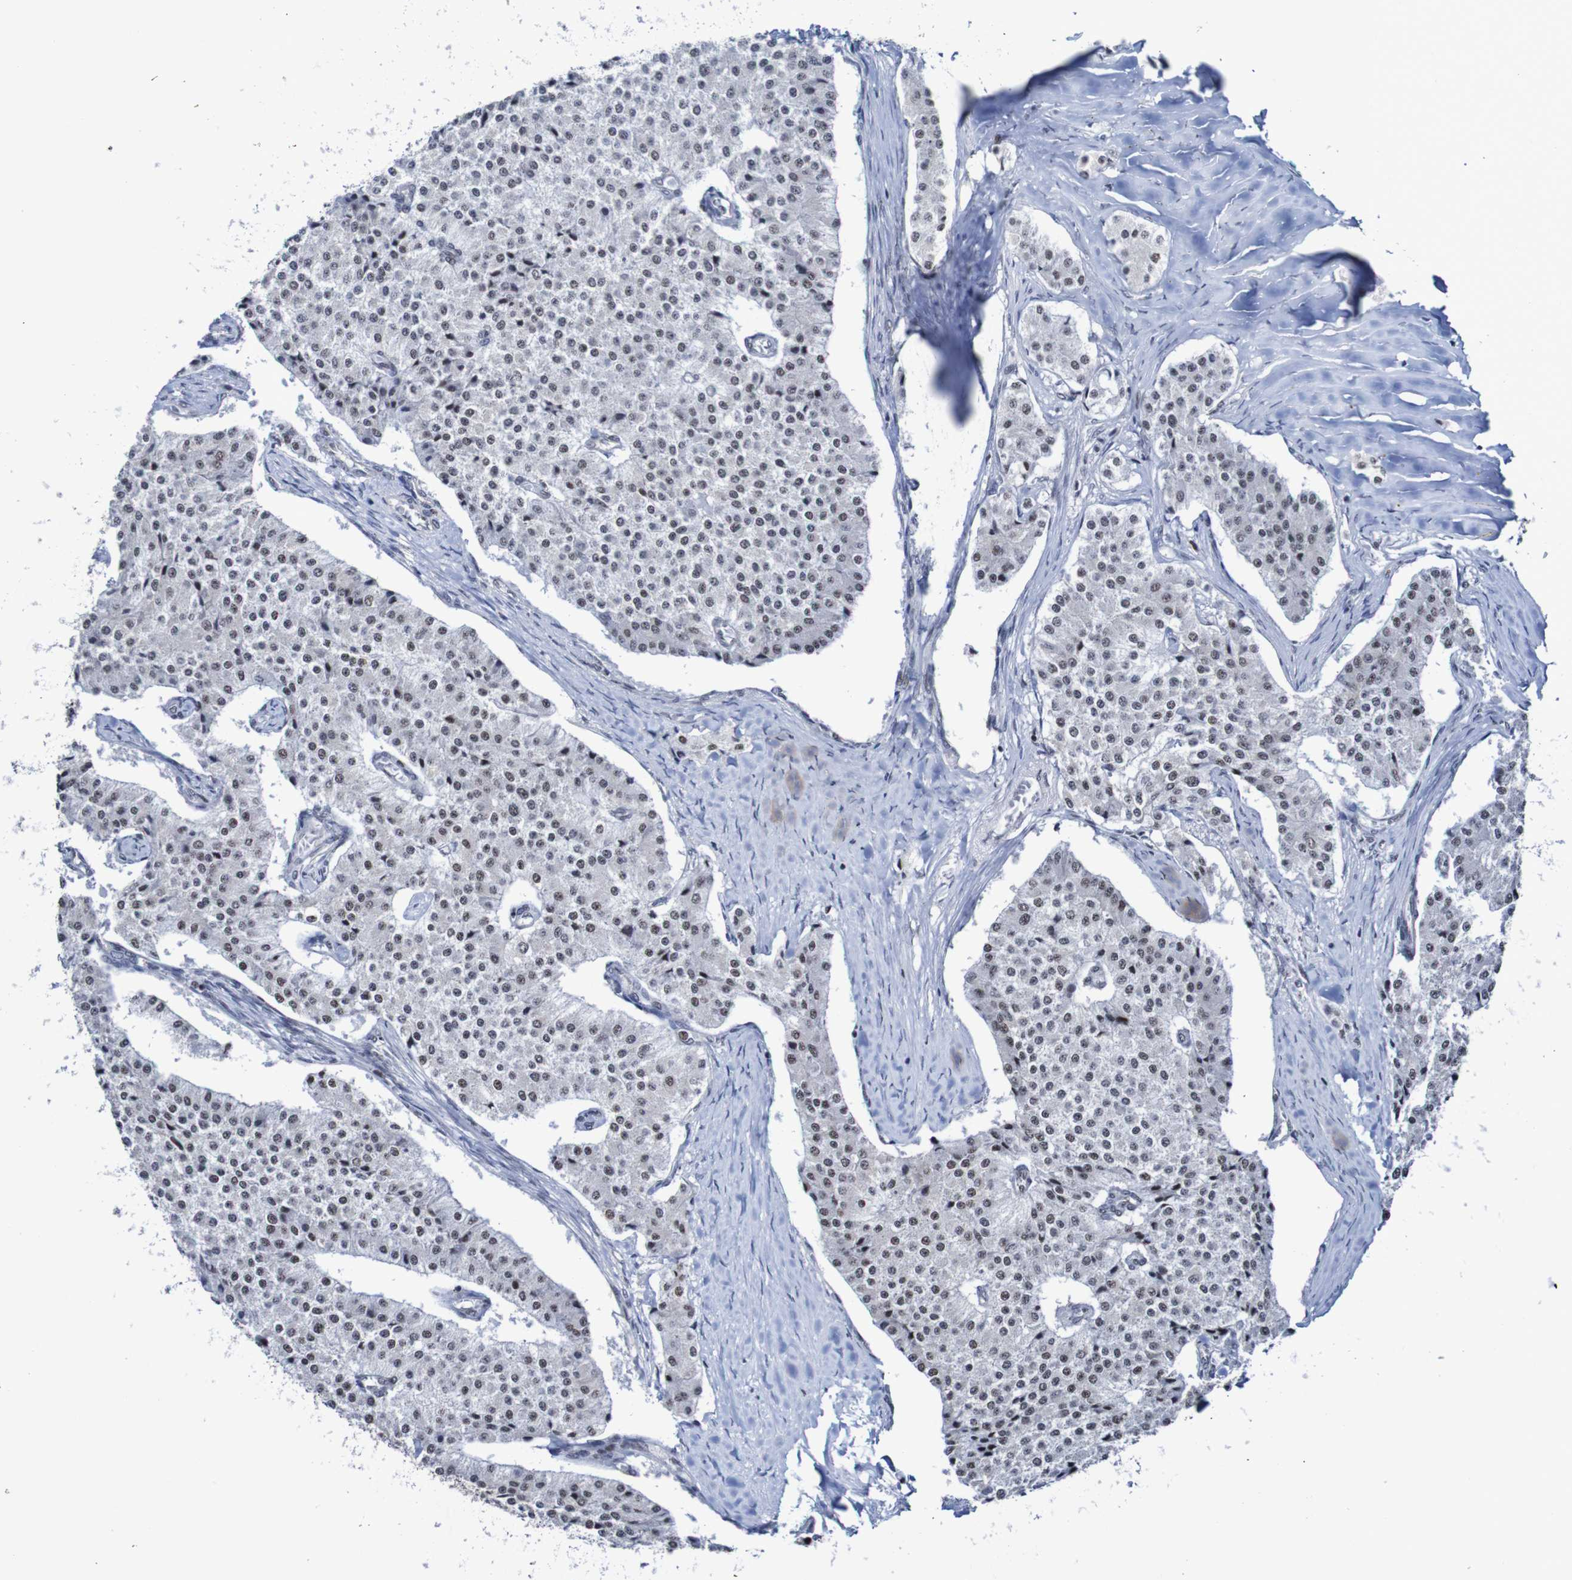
{"staining": {"intensity": "weak", "quantity": "<25%", "location": "nuclear"}, "tissue": "carcinoid", "cell_type": "Tumor cells", "image_type": "cancer", "snomed": [{"axis": "morphology", "description": "Carcinoid, malignant, NOS"}, {"axis": "topography", "description": "Colon"}], "caption": "This is an immunohistochemistry micrograph of malignant carcinoid. There is no expression in tumor cells.", "gene": "CDC5L", "patient": {"sex": "female", "age": 52}}